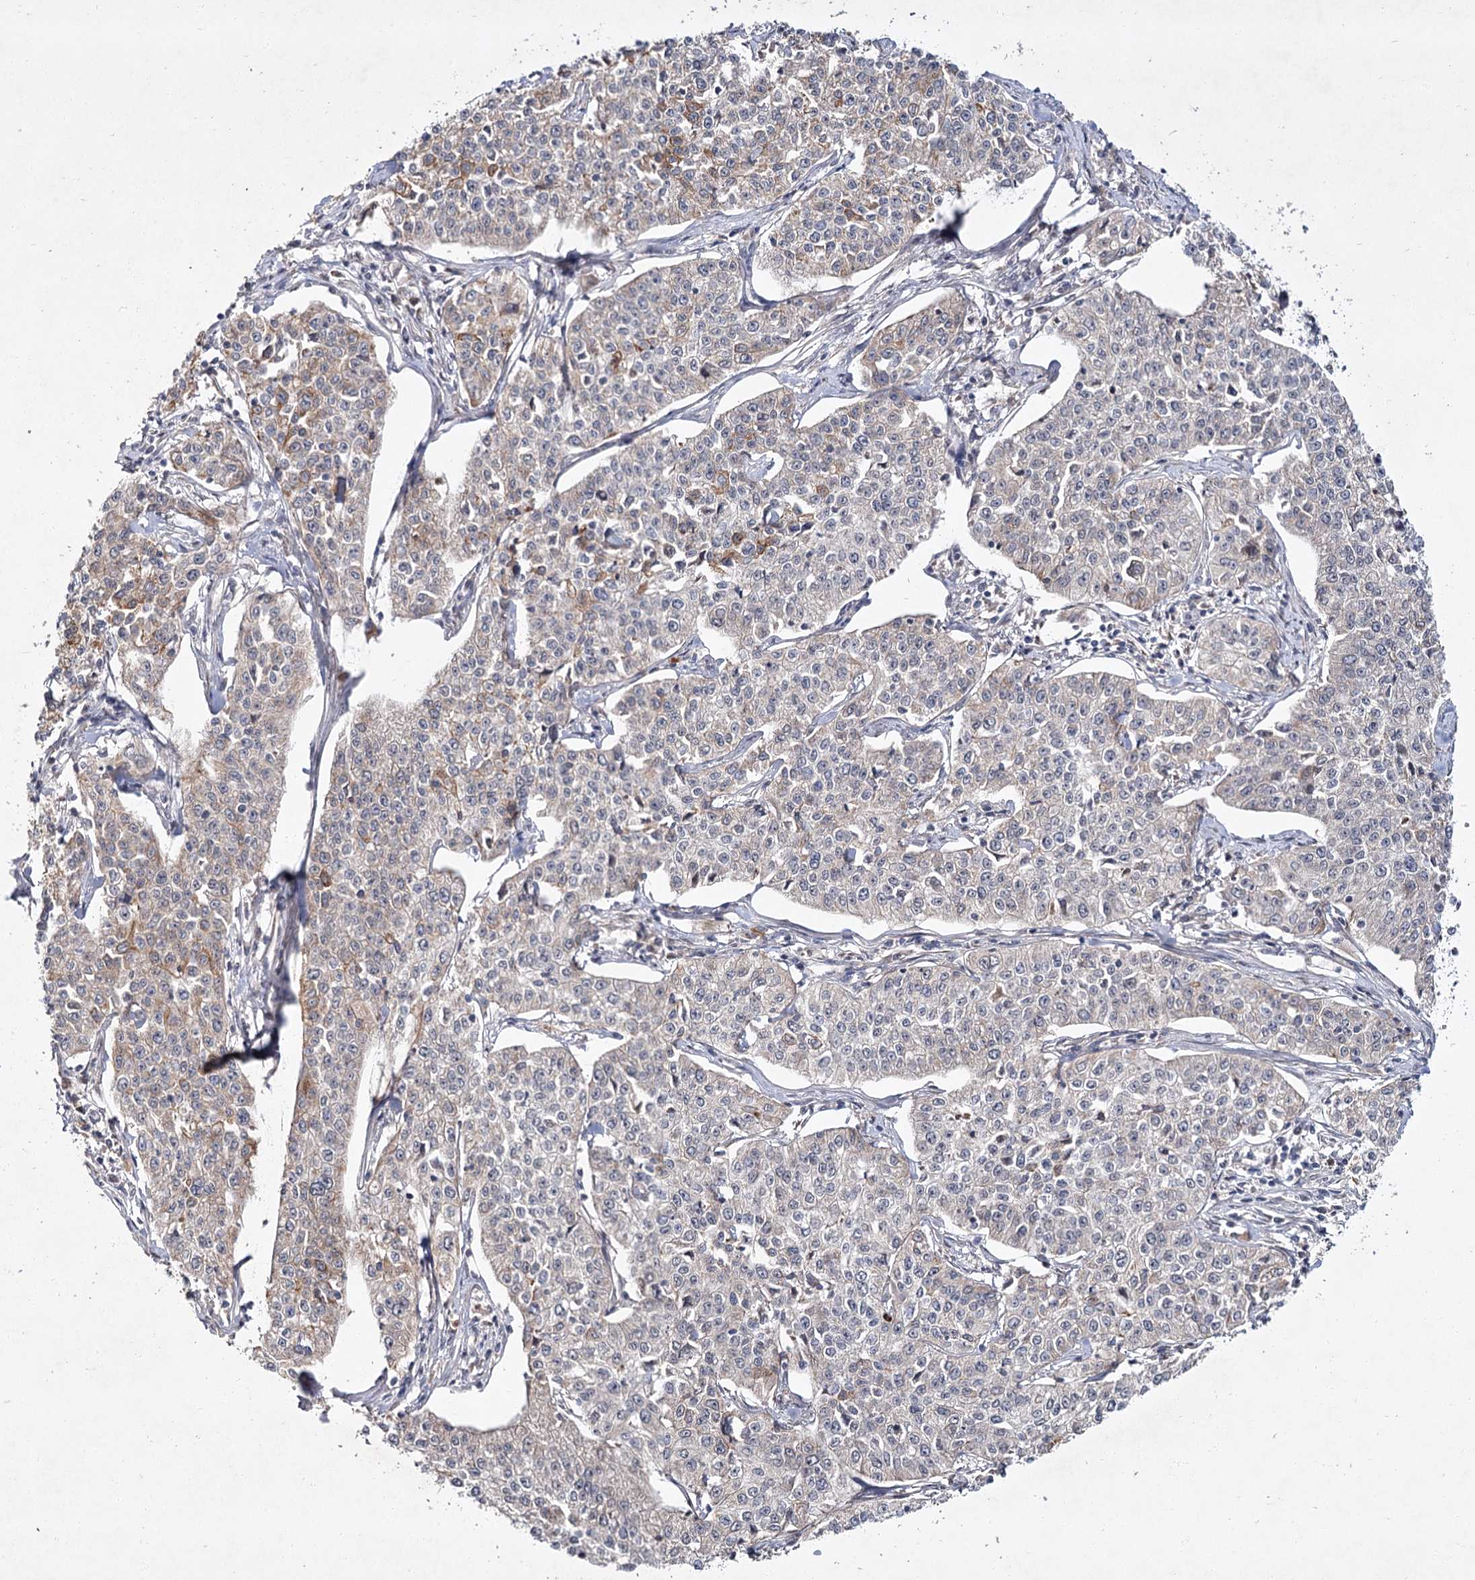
{"staining": {"intensity": "negative", "quantity": "none", "location": "none"}, "tissue": "cervical cancer", "cell_type": "Tumor cells", "image_type": "cancer", "snomed": [{"axis": "morphology", "description": "Squamous cell carcinoma, NOS"}, {"axis": "topography", "description": "Cervix"}], "caption": "Protein analysis of cervical cancer (squamous cell carcinoma) demonstrates no significant expression in tumor cells. Brightfield microscopy of IHC stained with DAB (3,3'-diaminobenzidine) (brown) and hematoxylin (blue), captured at high magnification.", "gene": "MFN1", "patient": {"sex": "female", "age": 35}}